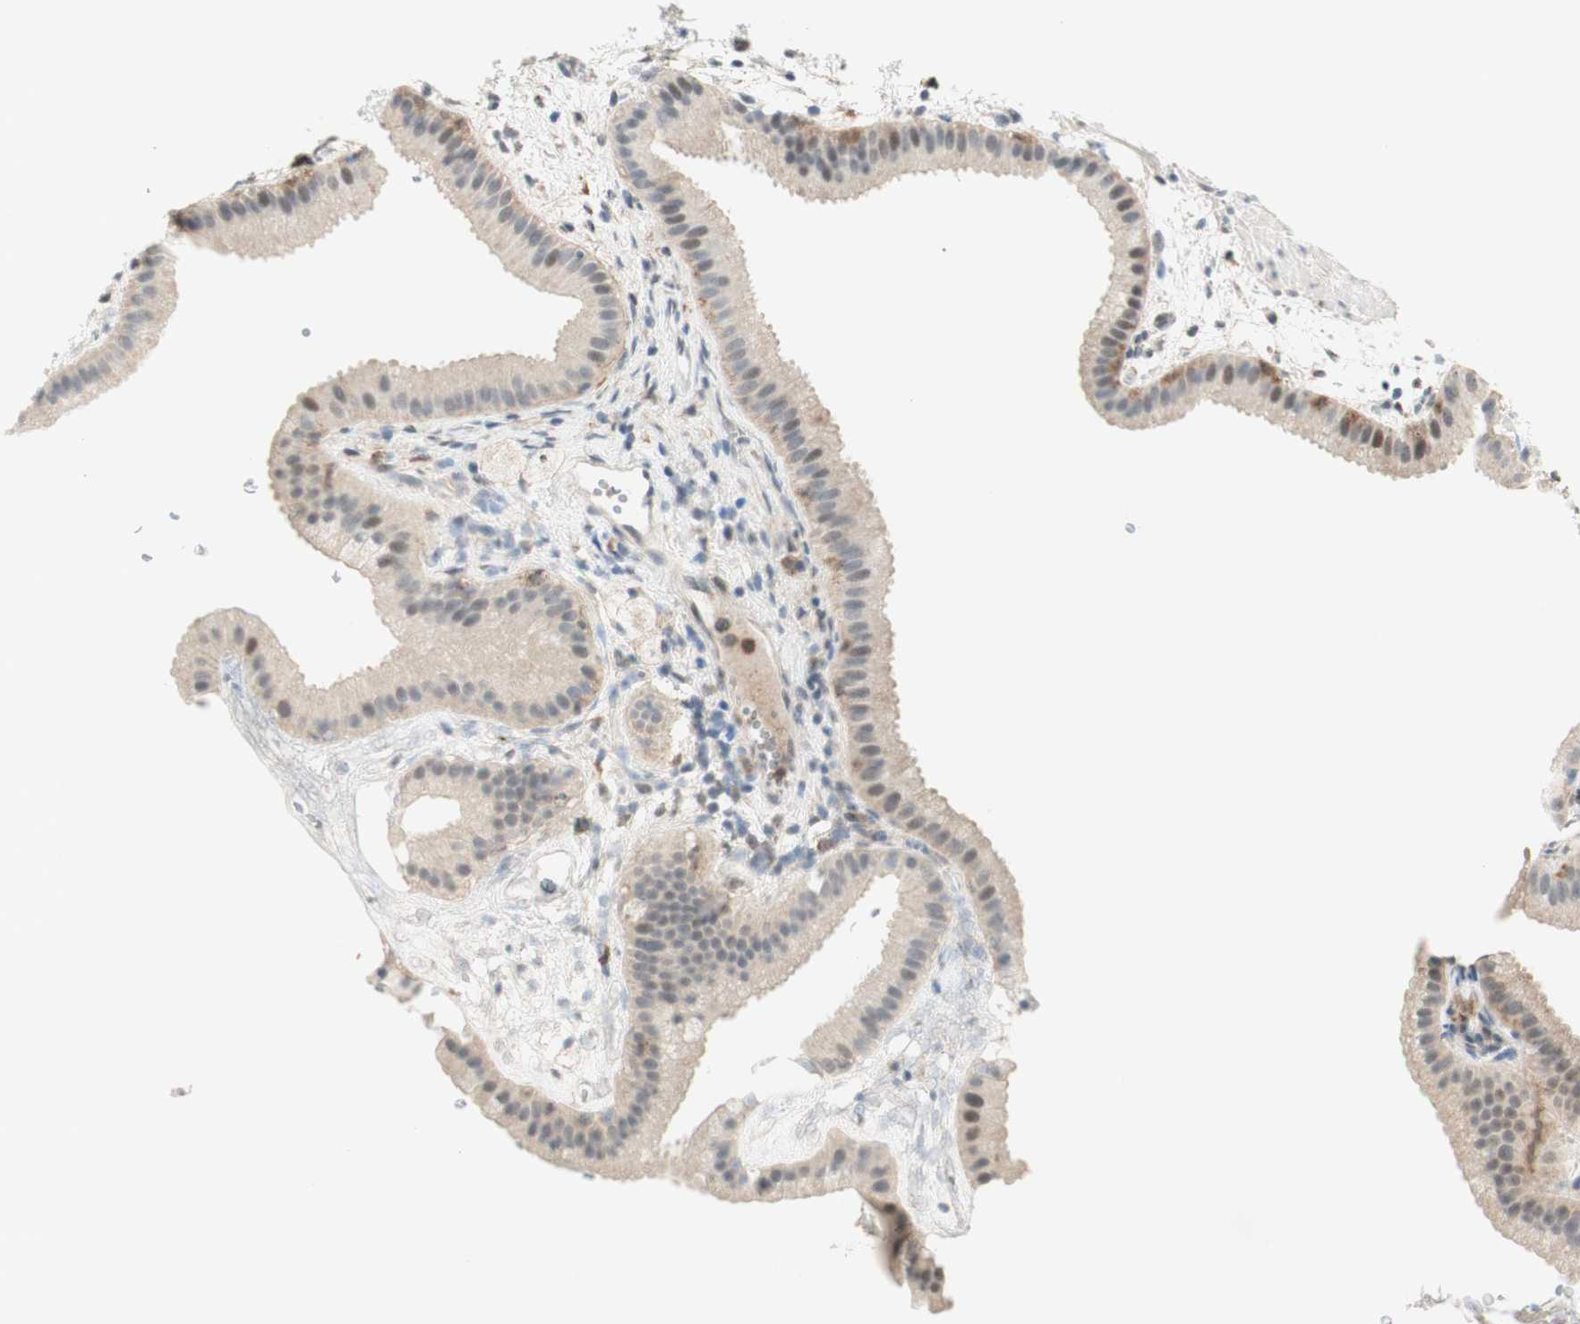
{"staining": {"intensity": "weak", "quantity": "25%-75%", "location": "cytoplasmic/membranous"}, "tissue": "gallbladder", "cell_type": "Glandular cells", "image_type": "normal", "snomed": [{"axis": "morphology", "description": "Normal tissue, NOS"}, {"axis": "topography", "description": "Gallbladder"}], "caption": "IHC micrograph of benign gallbladder: gallbladder stained using immunohistochemistry (IHC) demonstrates low levels of weak protein expression localized specifically in the cytoplasmic/membranous of glandular cells, appearing as a cytoplasmic/membranous brown color.", "gene": "GAPT", "patient": {"sex": "female", "age": 64}}